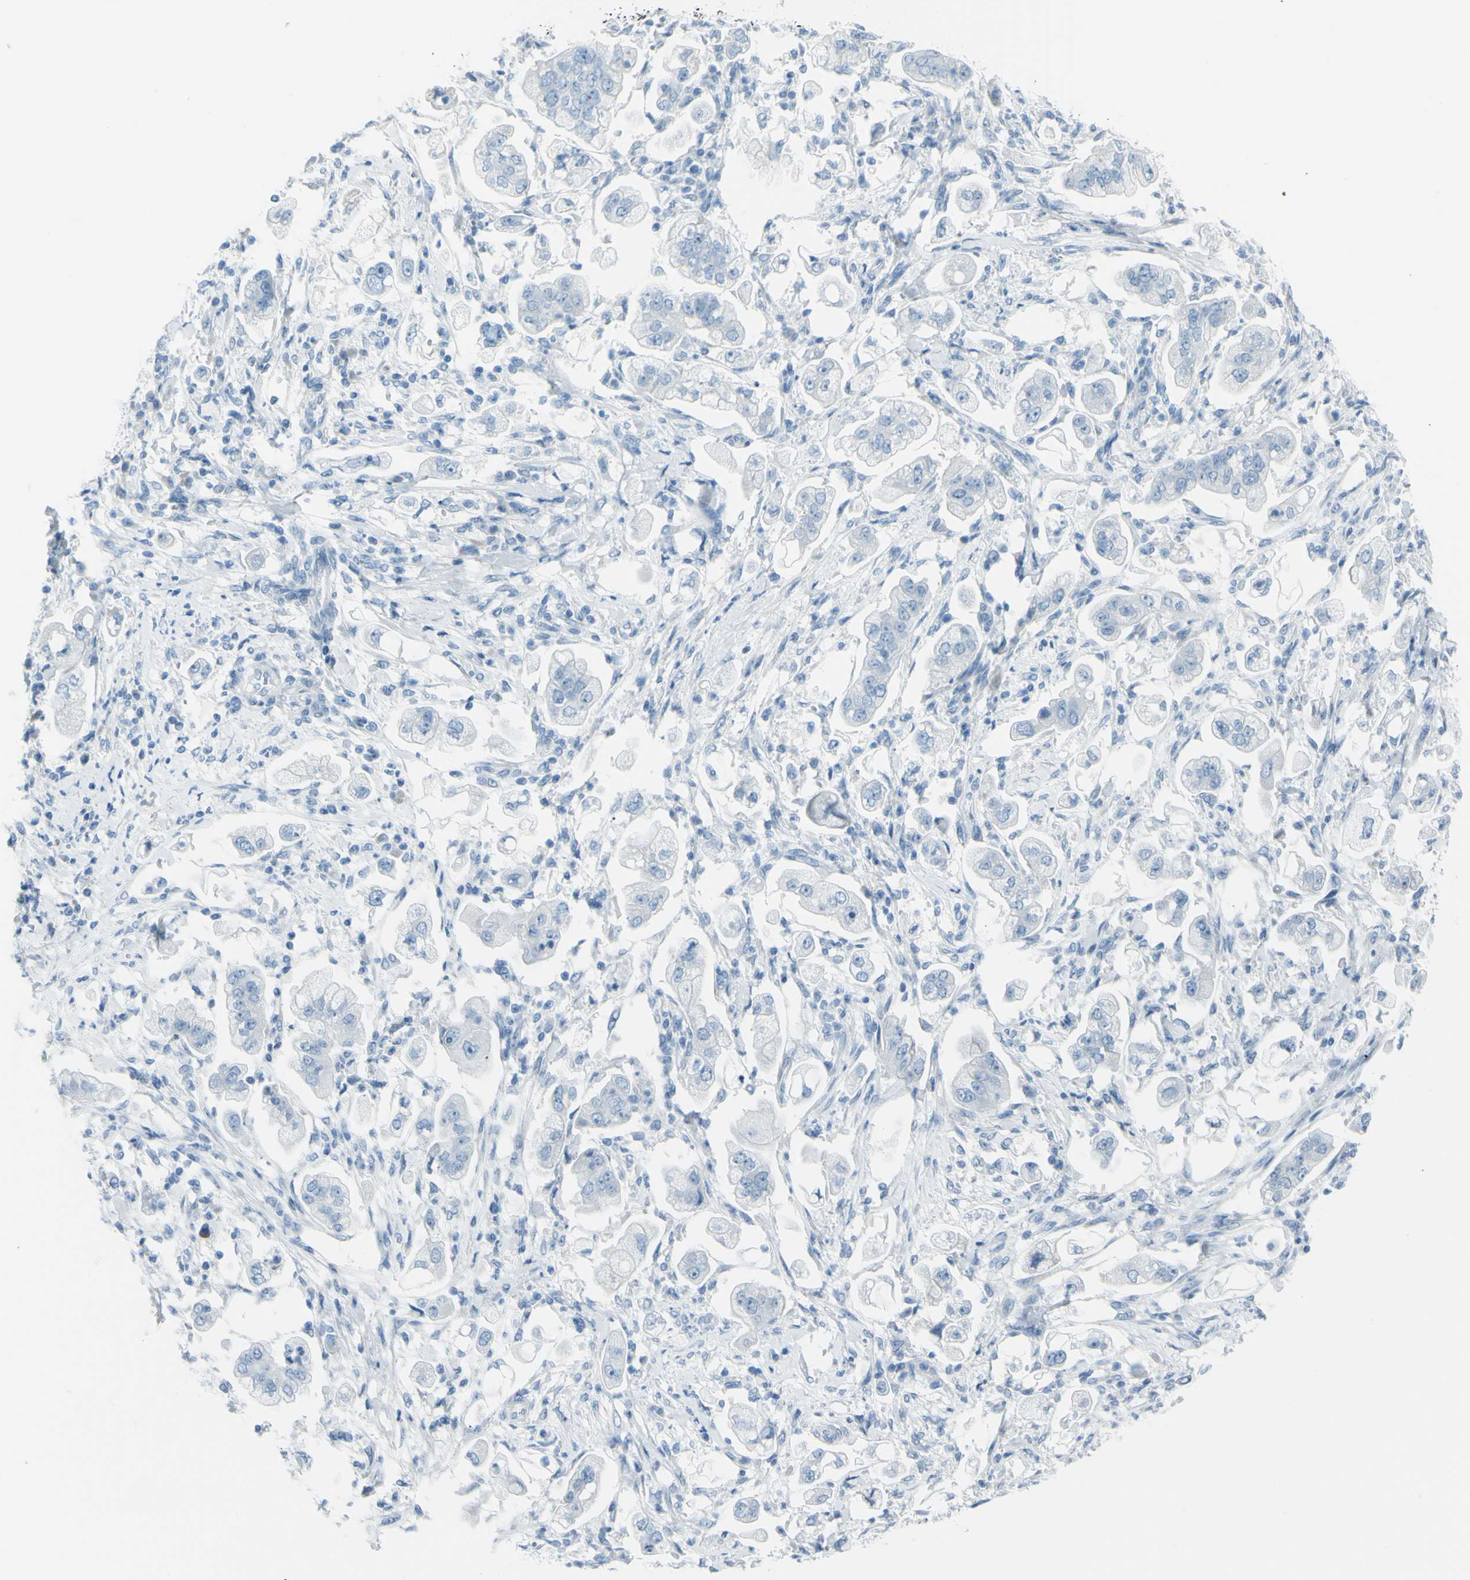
{"staining": {"intensity": "negative", "quantity": "none", "location": "none"}, "tissue": "stomach cancer", "cell_type": "Tumor cells", "image_type": "cancer", "snomed": [{"axis": "morphology", "description": "Adenocarcinoma, NOS"}, {"axis": "topography", "description": "Stomach"}], "caption": "An immunohistochemistry (IHC) image of stomach adenocarcinoma is shown. There is no staining in tumor cells of stomach adenocarcinoma. (Stains: DAB IHC with hematoxylin counter stain, Microscopy: brightfield microscopy at high magnification).", "gene": "TFPI2", "patient": {"sex": "male", "age": 62}}